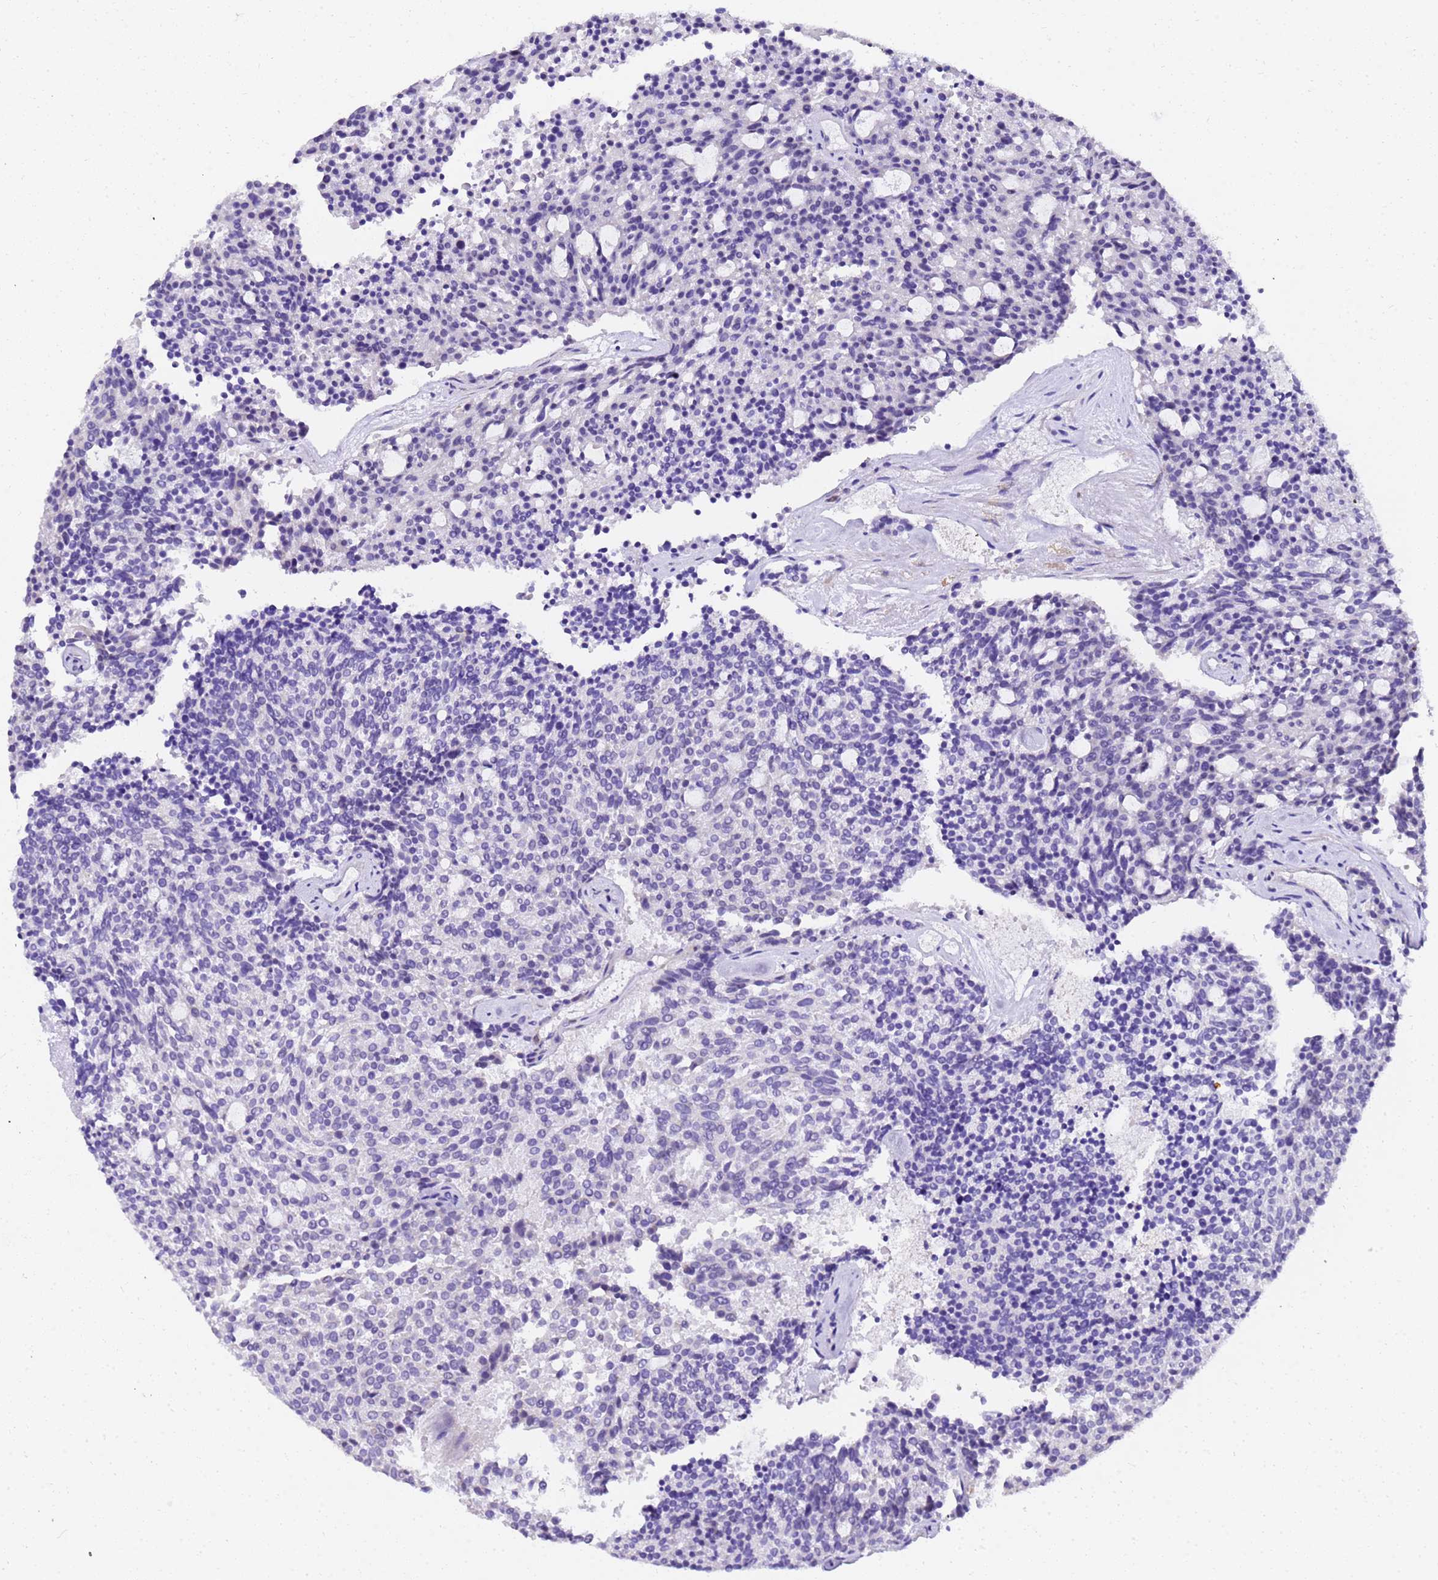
{"staining": {"intensity": "negative", "quantity": "none", "location": "none"}, "tissue": "carcinoid", "cell_type": "Tumor cells", "image_type": "cancer", "snomed": [{"axis": "morphology", "description": "Carcinoid, malignant, NOS"}, {"axis": "topography", "description": "Pancreas"}], "caption": "Tumor cells are negative for brown protein staining in carcinoid.", "gene": "HSPB6", "patient": {"sex": "female", "age": 54}}